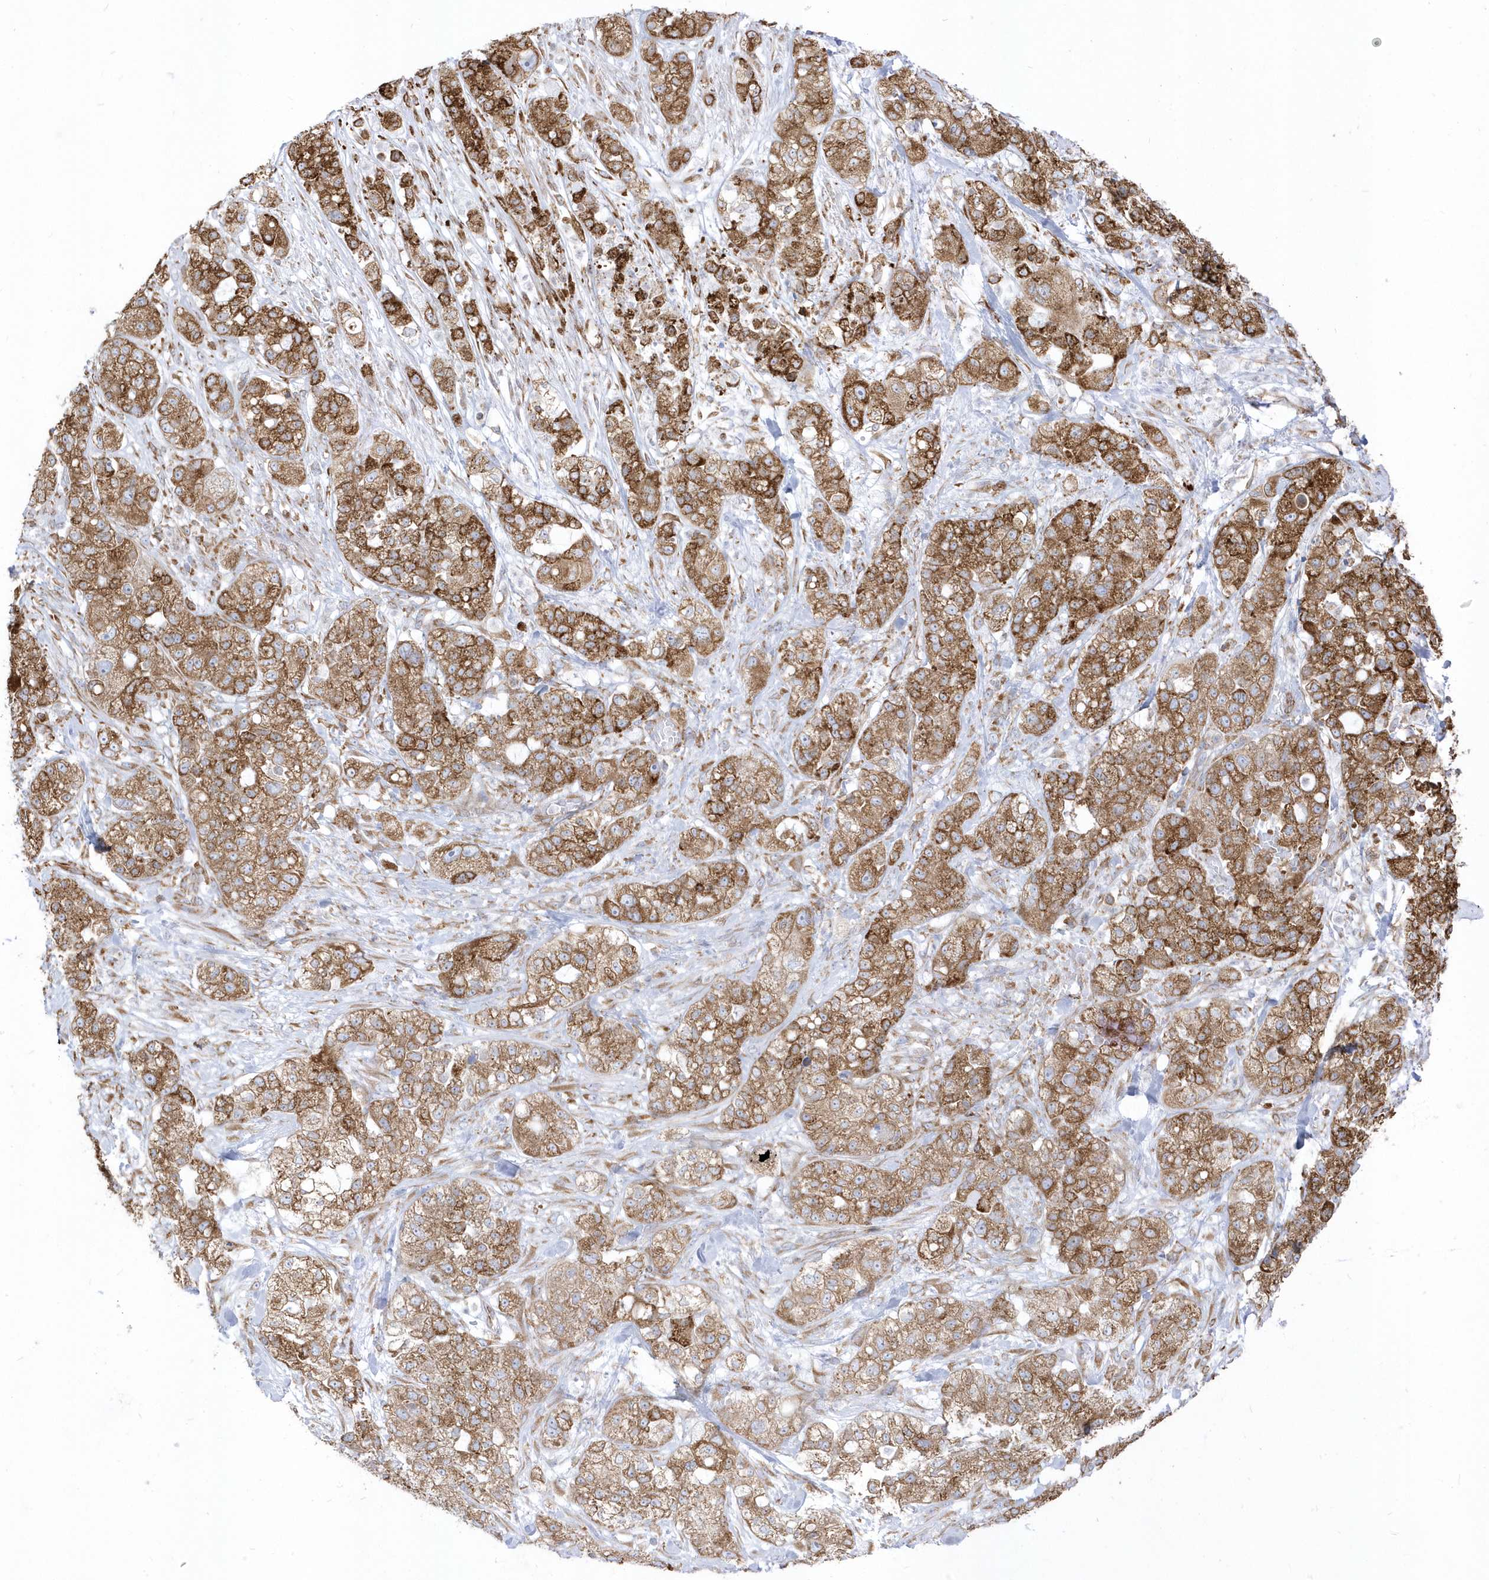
{"staining": {"intensity": "moderate", "quantity": ">75%", "location": "cytoplasmic/membranous"}, "tissue": "pancreatic cancer", "cell_type": "Tumor cells", "image_type": "cancer", "snomed": [{"axis": "morphology", "description": "Adenocarcinoma, NOS"}, {"axis": "topography", "description": "Pancreas"}], "caption": "A brown stain highlights moderate cytoplasmic/membranous positivity of a protein in human adenocarcinoma (pancreatic) tumor cells. (Brightfield microscopy of DAB IHC at high magnification).", "gene": "PDIA6", "patient": {"sex": "female", "age": 78}}